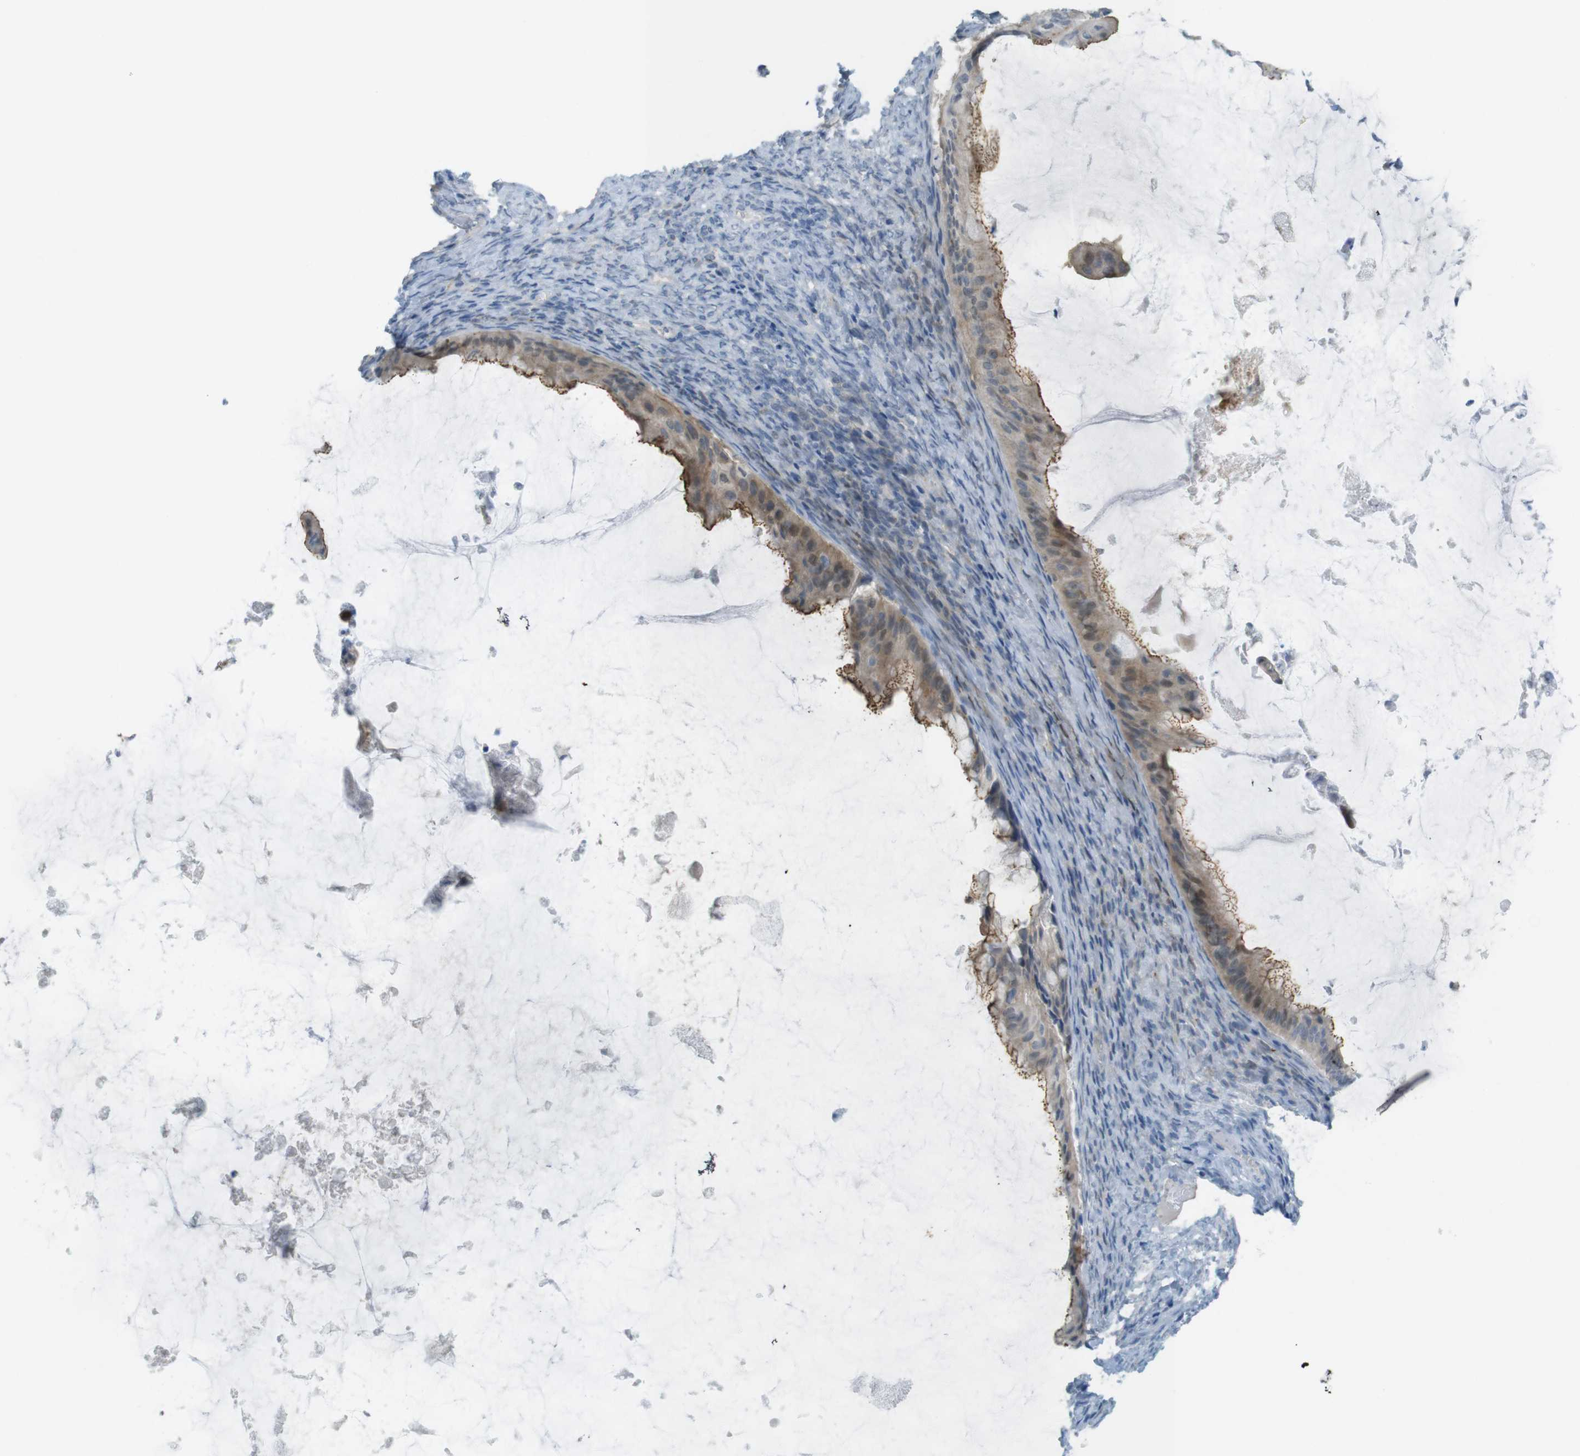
{"staining": {"intensity": "moderate", "quantity": ">75%", "location": "cytoplasmic/membranous"}, "tissue": "ovarian cancer", "cell_type": "Tumor cells", "image_type": "cancer", "snomed": [{"axis": "morphology", "description": "Cystadenocarcinoma, mucinous, NOS"}, {"axis": "topography", "description": "Ovary"}], "caption": "An immunohistochemistry histopathology image of neoplastic tissue is shown. Protein staining in brown highlights moderate cytoplasmic/membranous positivity in ovarian cancer (mucinous cystadenocarcinoma) within tumor cells.", "gene": "UGT8", "patient": {"sex": "female", "age": 61}}